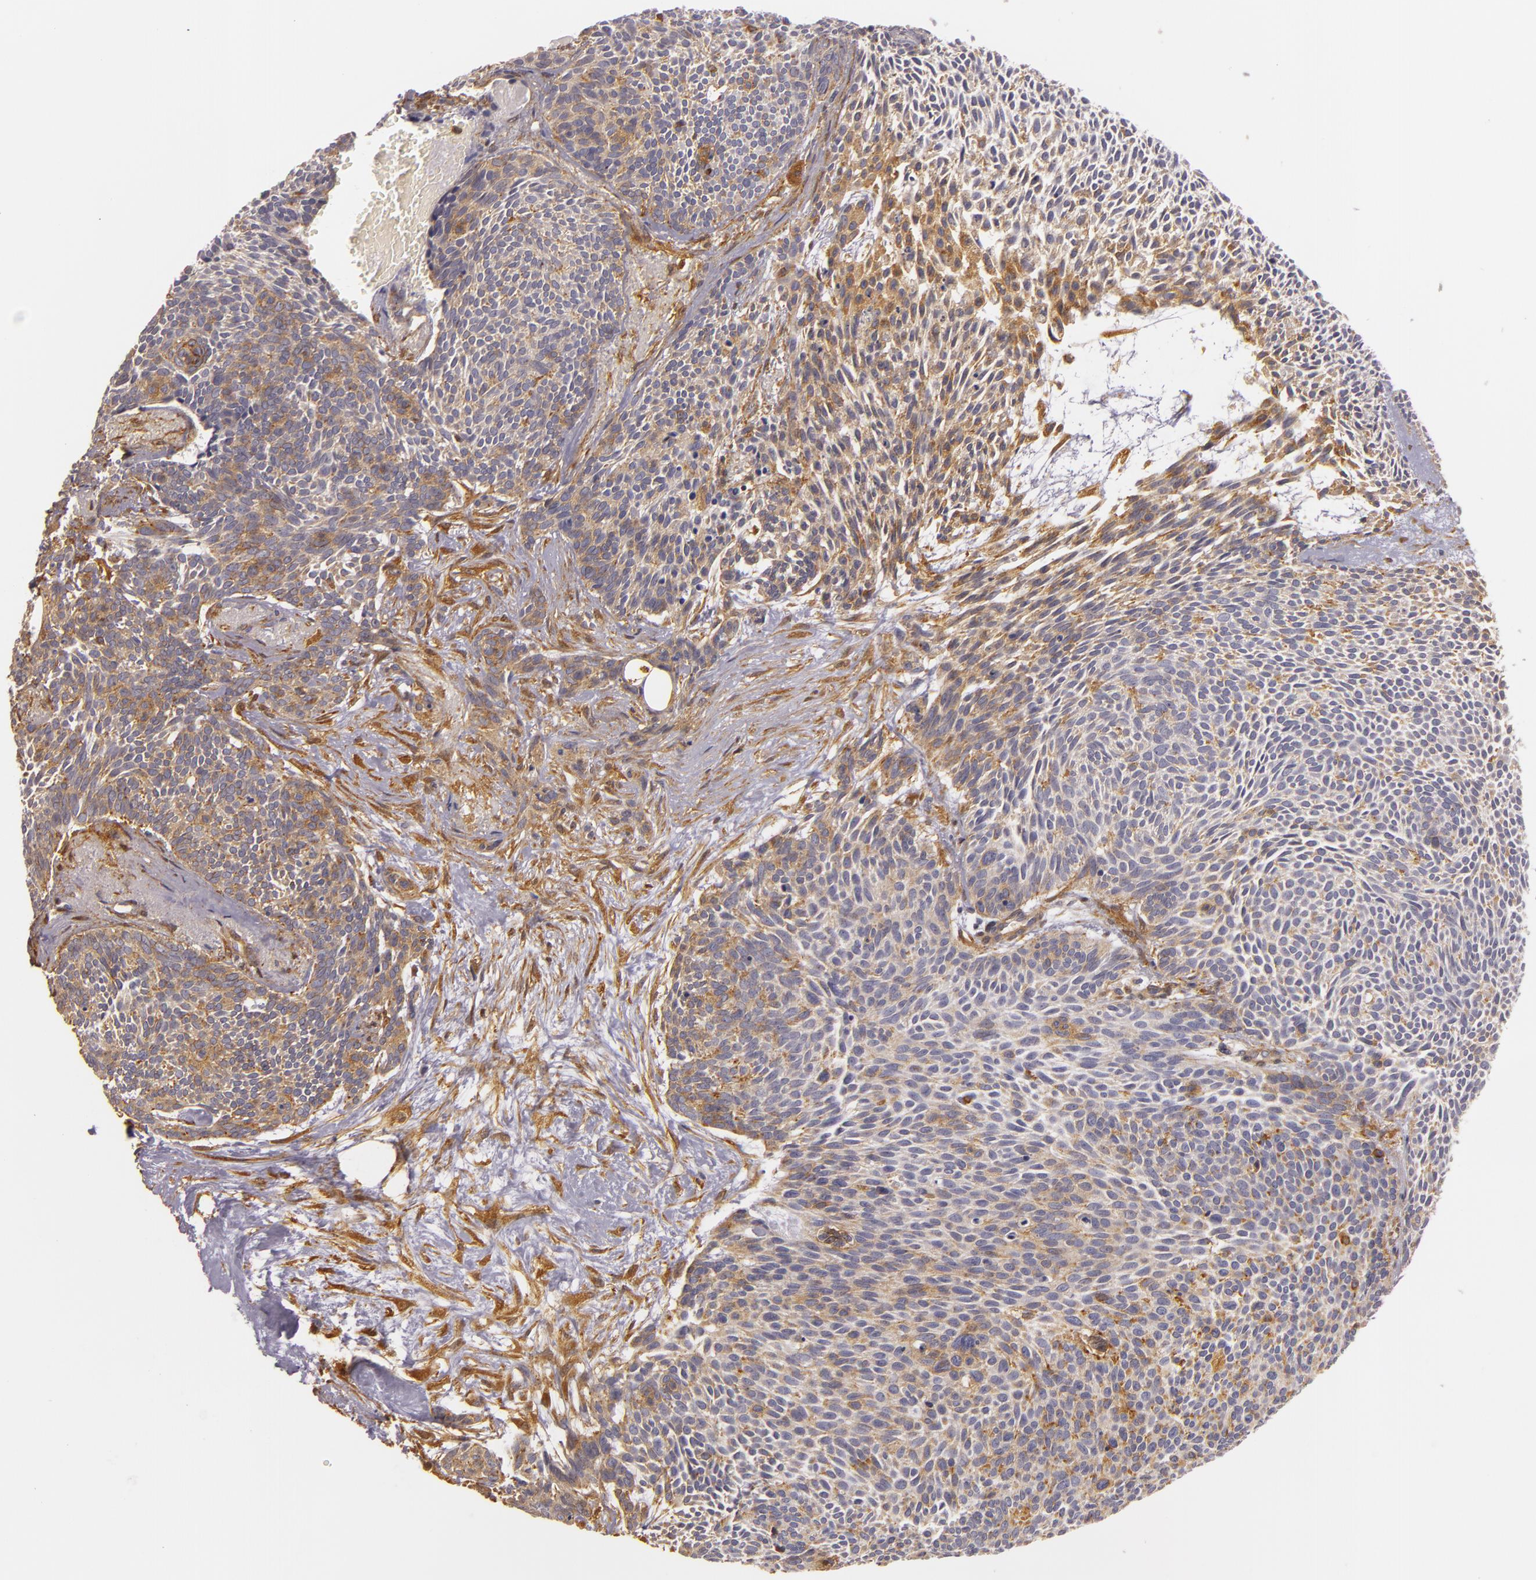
{"staining": {"intensity": "moderate", "quantity": "25%-75%", "location": "cytoplasmic/membranous"}, "tissue": "skin cancer", "cell_type": "Tumor cells", "image_type": "cancer", "snomed": [{"axis": "morphology", "description": "Basal cell carcinoma"}, {"axis": "topography", "description": "Skin"}], "caption": "Protein expression analysis of skin cancer (basal cell carcinoma) demonstrates moderate cytoplasmic/membranous expression in about 25%-75% of tumor cells. Using DAB (brown) and hematoxylin (blue) stains, captured at high magnification using brightfield microscopy.", "gene": "TOM1", "patient": {"sex": "male", "age": 84}}